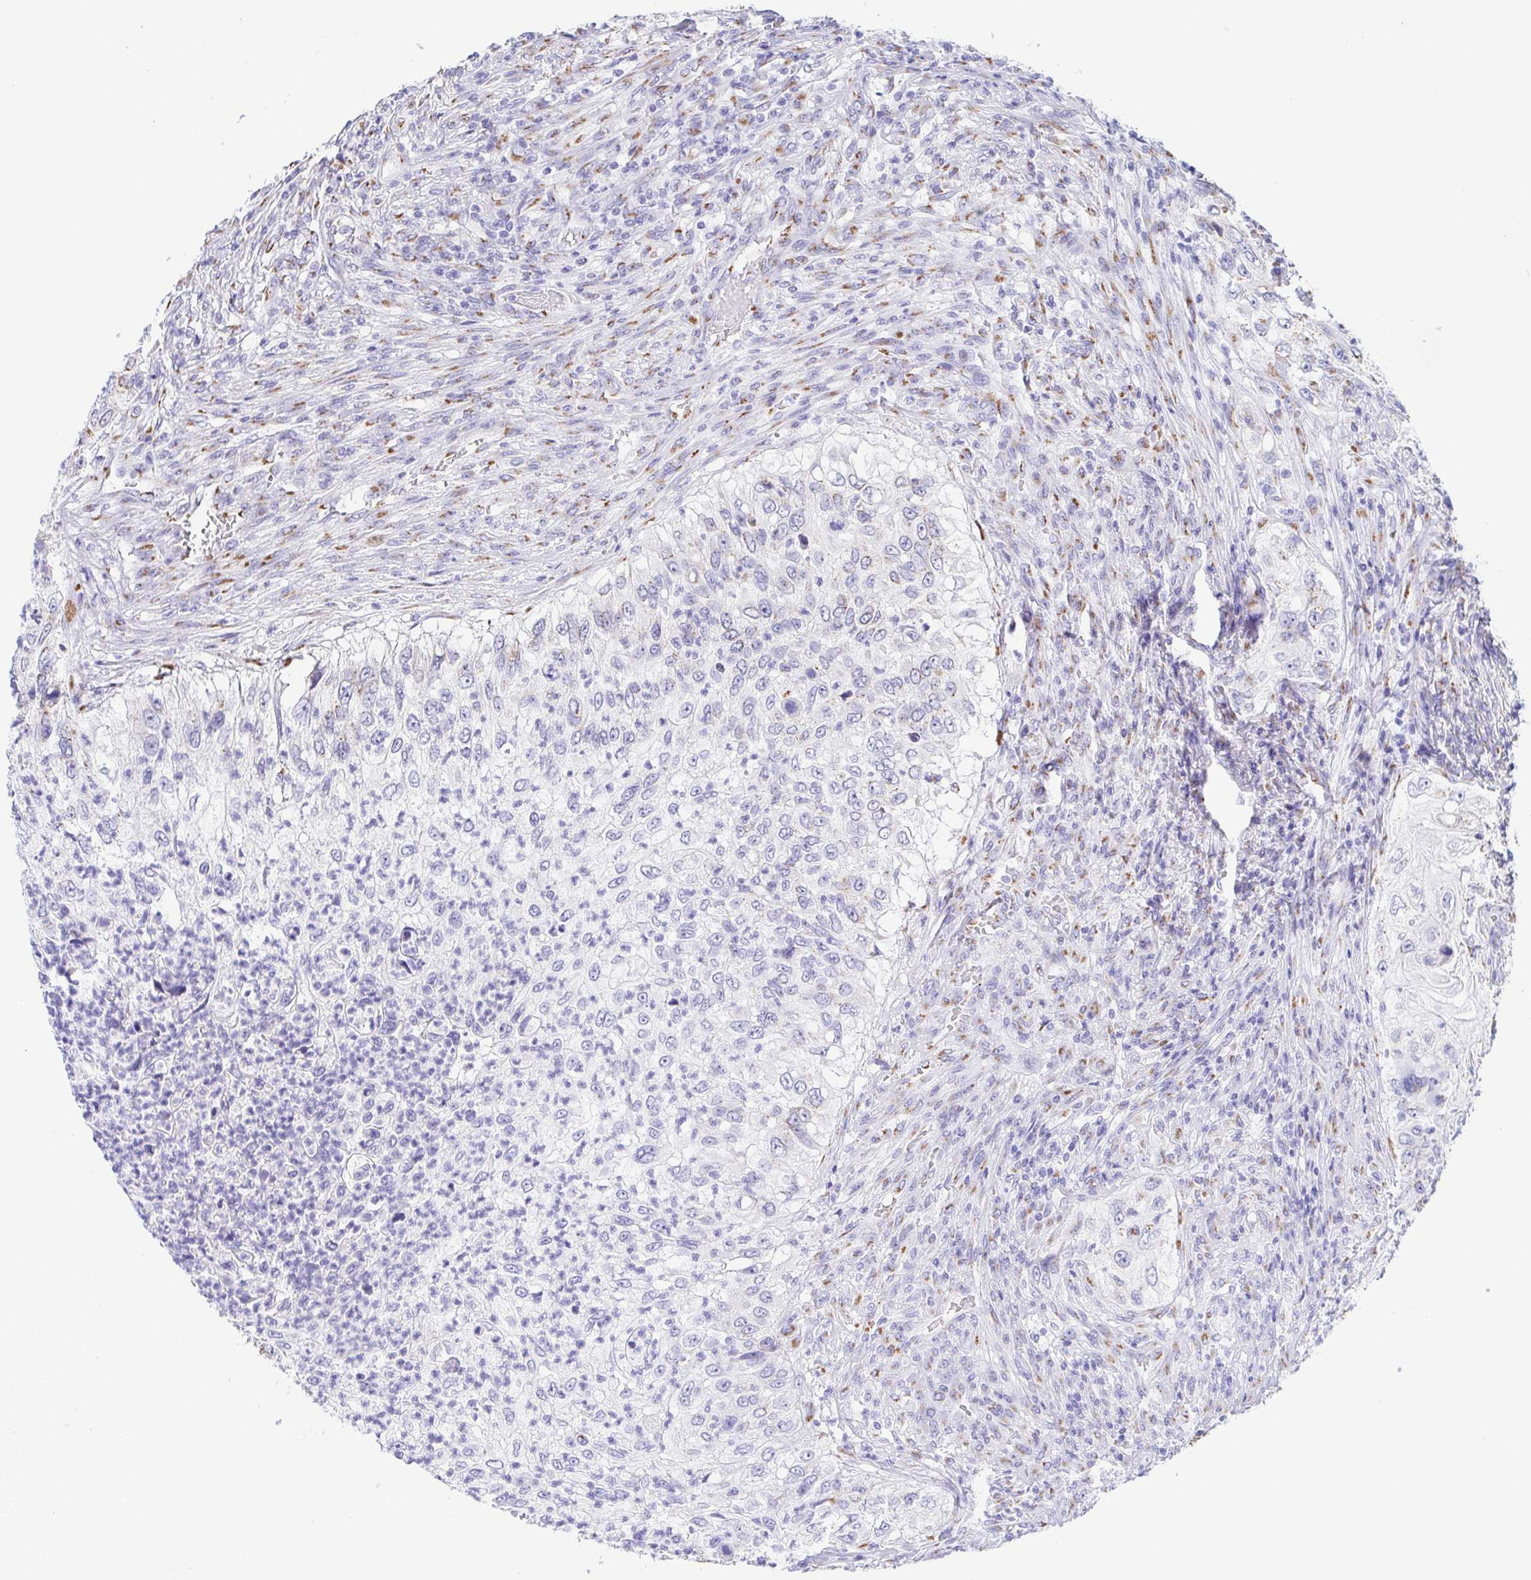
{"staining": {"intensity": "weak", "quantity": "<25%", "location": "cytoplasmic/membranous"}, "tissue": "urothelial cancer", "cell_type": "Tumor cells", "image_type": "cancer", "snomed": [{"axis": "morphology", "description": "Urothelial carcinoma, High grade"}, {"axis": "topography", "description": "Urinary bladder"}], "caption": "Immunohistochemistry image of human urothelial cancer stained for a protein (brown), which demonstrates no expression in tumor cells.", "gene": "SULT1B1", "patient": {"sex": "female", "age": 60}}